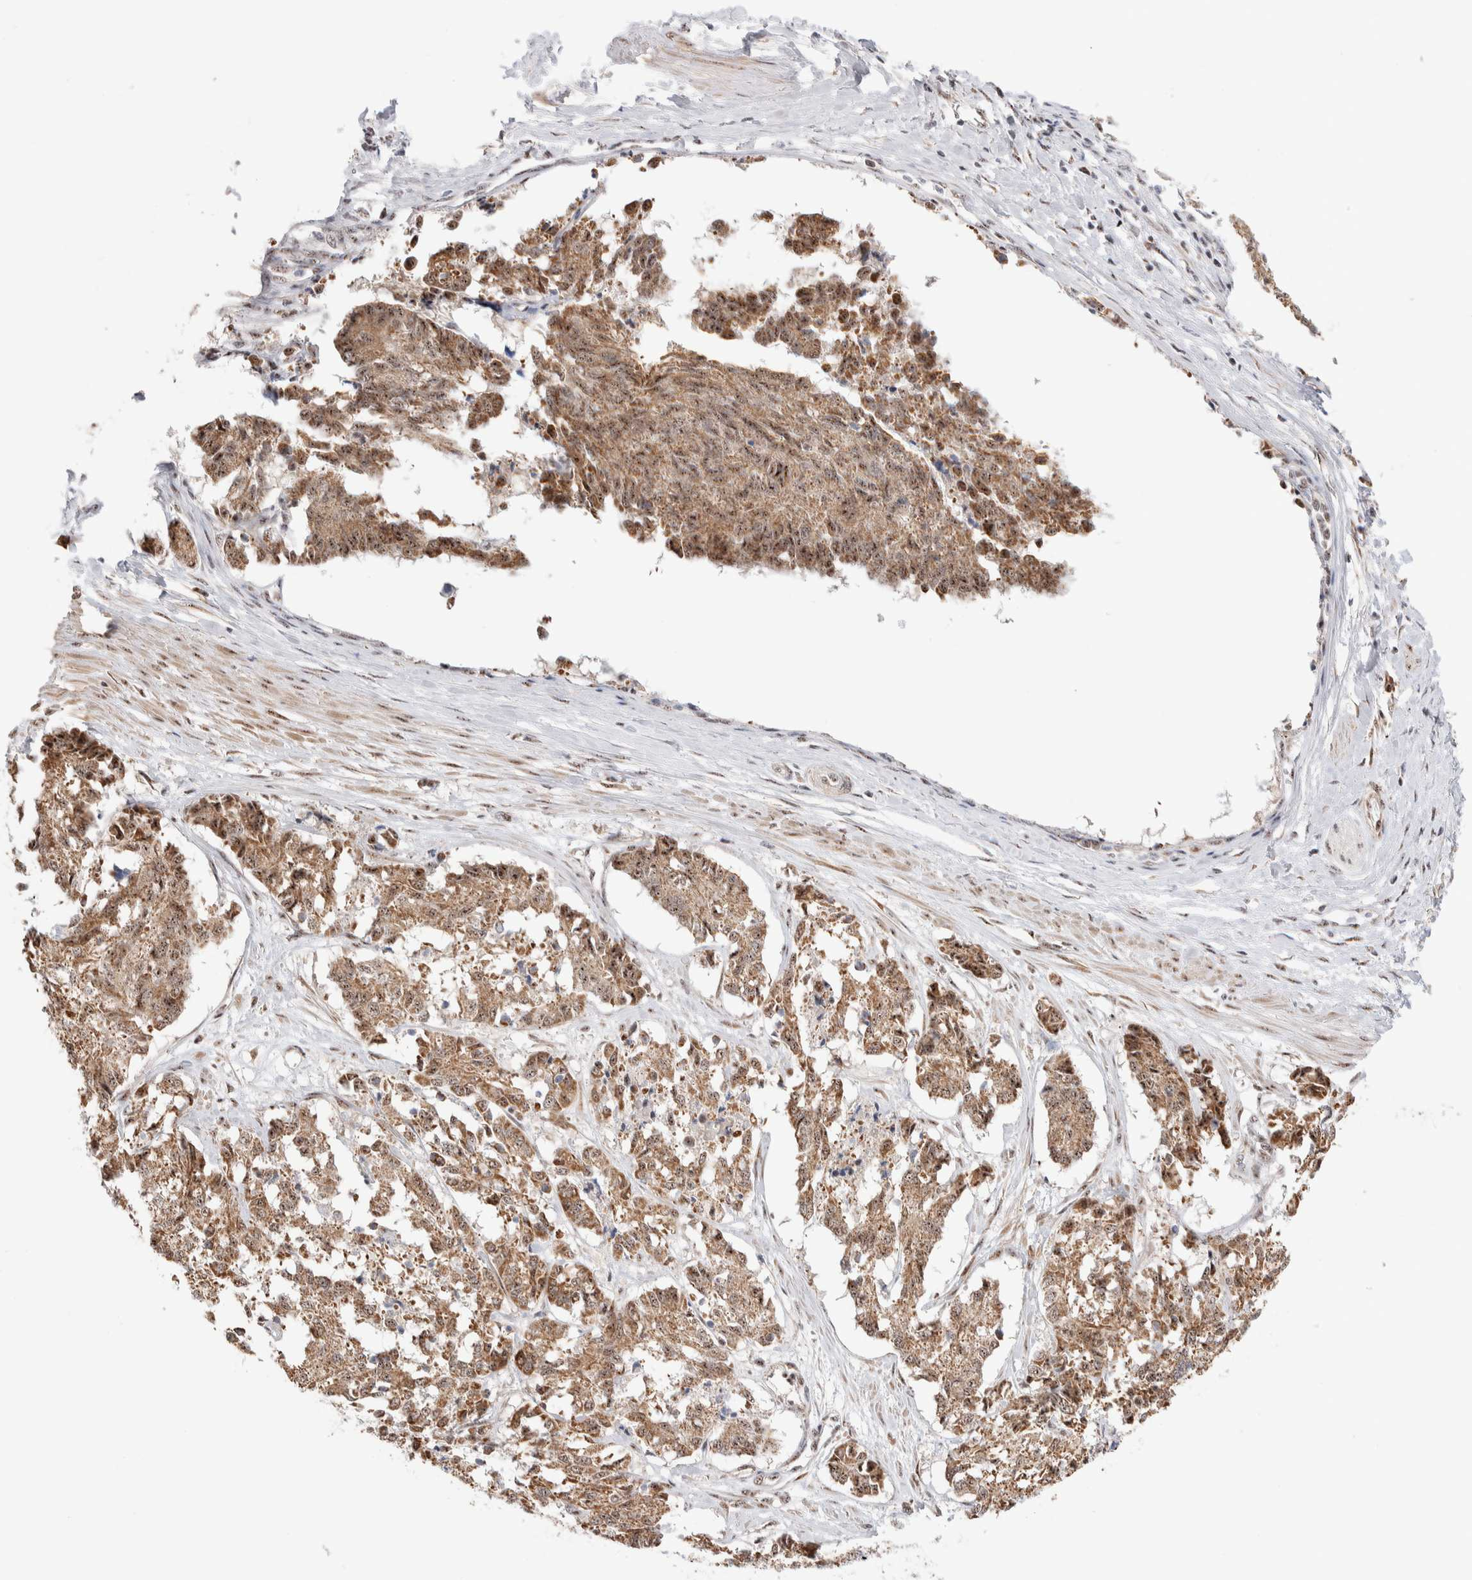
{"staining": {"intensity": "moderate", "quantity": ">75%", "location": "cytoplasmic/membranous,nuclear"}, "tissue": "cervical cancer", "cell_type": "Tumor cells", "image_type": "cancer", "snomed": [{"axis": "morphology", "description": "Squamous cell carcinoma, NOS"}, {"axis": "topography", "description": "Cervix"}], "caption": "Immunohistochemistry photomicrograph of neoplastic tissue: cervical cancer (squamous cell carcinoma) stained using immunohistochemistry (IHC) displays medium levels of moderate protein expression localized specifically in the cytoplasmic/membranous and nuclear of tumor cells, appearing as a cytoplasmic/membranous and nuclear brown color.", "gene": "ZNF695", "patient": {"sex": "female", "age": 35}}